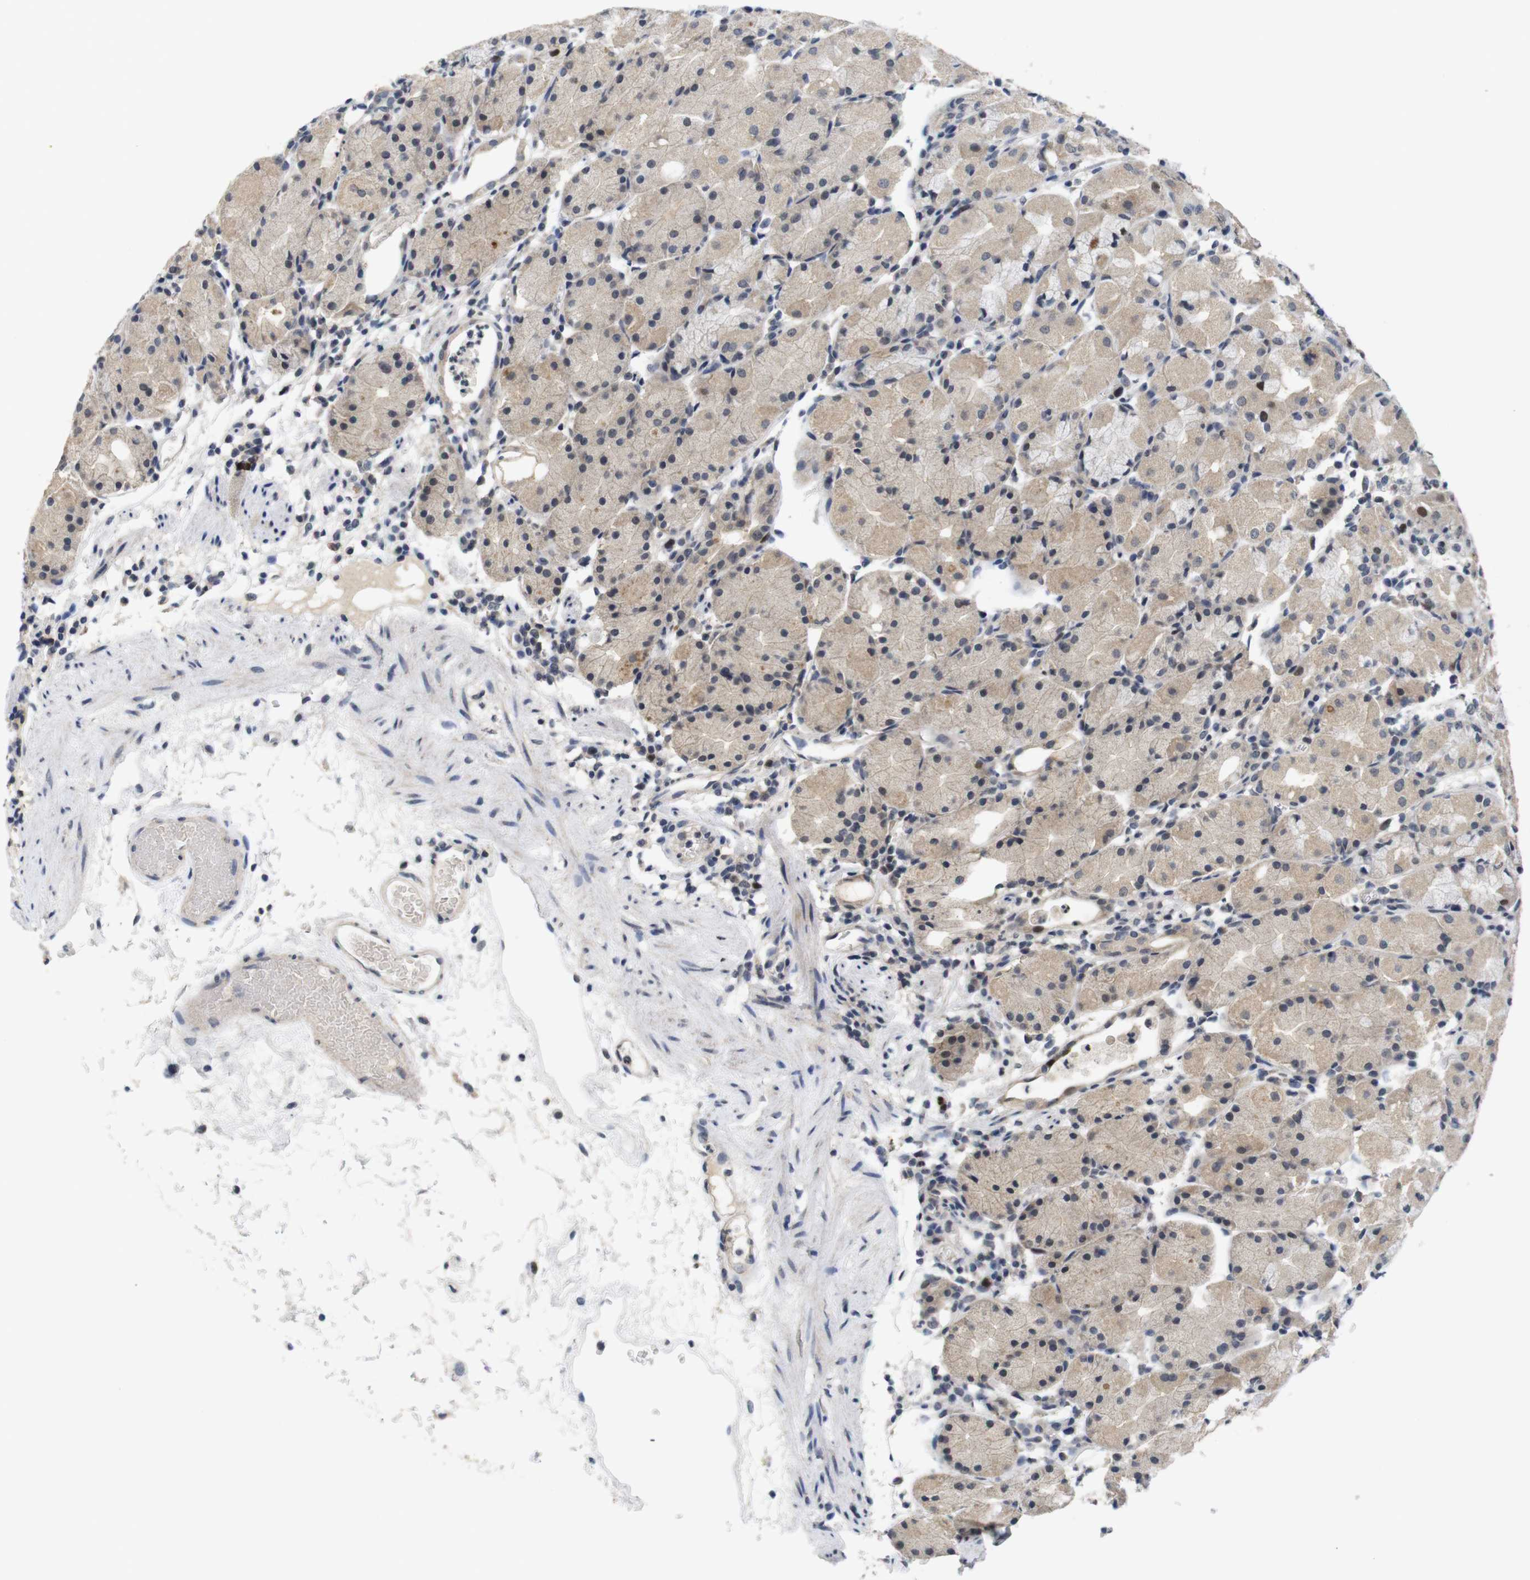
{"staining": {"intensity": "moderate", "quantity": "25%-75%", "location": "cytoplasmic/membranous,nuclear"}, "tissue": "stomach", "cell_type": "Glandular cells", "image_type": "normal", "snomed": [{"axis": "morphology", "description": "Normal tissue, NOS"}, {"axis": "topography", "description": "Stomach"}, {"axis": "topography", "description": "Stomach, lower"}], "caption": "This is an image of immunohistochemistry (IHC) staining of normal stomach, which shows moderate expression in the cytoplasmic/membranous,nuclear of glandular cells.", "gene": "SKP2", "patient": {"sex": "female", "age": 75}}